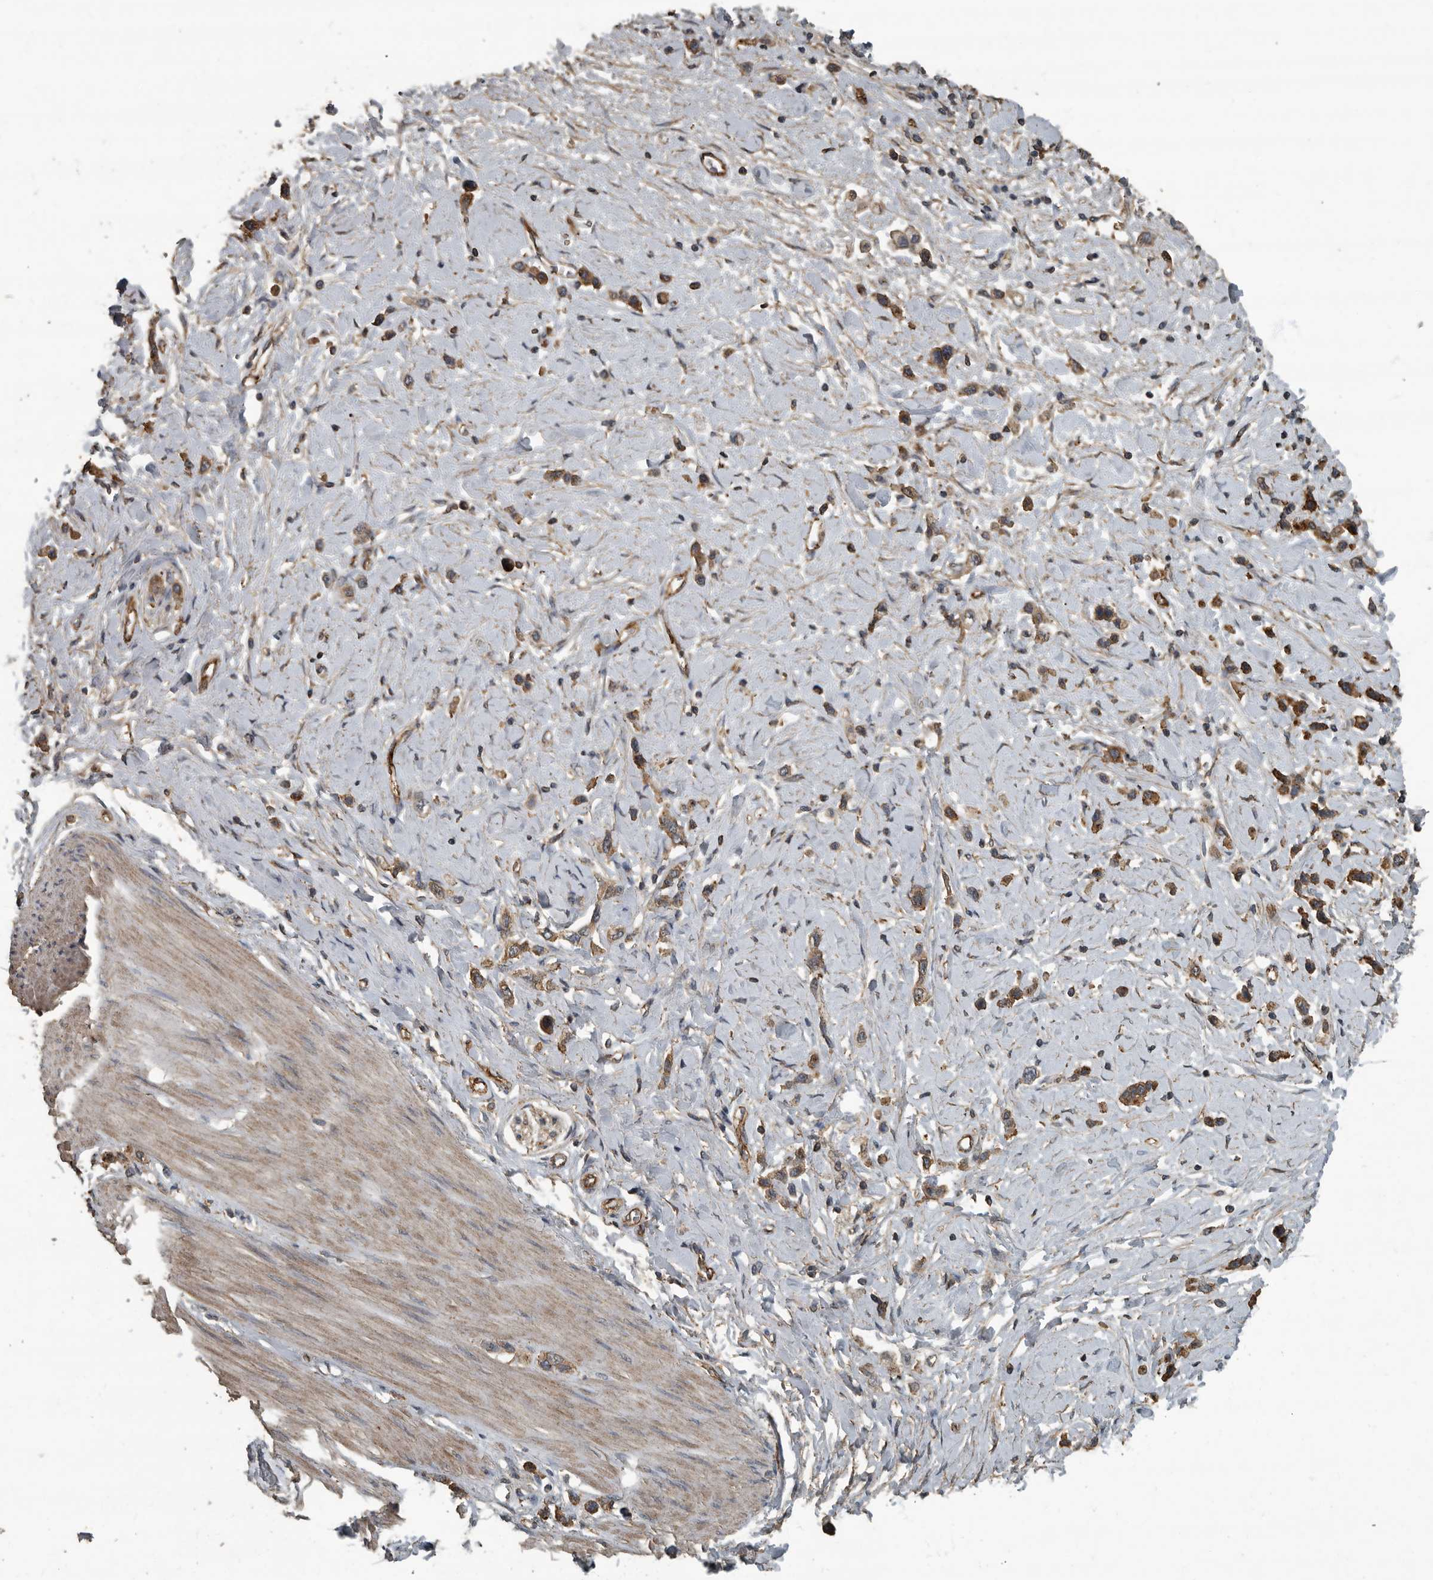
{"staining": {"intensity": "moderate", "quantity": ">75%", "location": "cytoplasmic/membranous"}, "tissue": "stomach cancer", "cell_type": "Tumor cells", "image_type": "cancer", "snomed": [{"axis": "morphology", "description": "Adenocarcinoma, NOS"}, {"axis": "topography", "description": "Stomach"}], "caption": "A photomicrograph showing moderate cytoplasmic/membranous positivity in approximately >75% of tumor cells in adenocarcinoma (stomach), as visualized by brown immunohistochemical staining.", "gene": "IL15RA", "patient": {"sex": "female", "age": 65}}